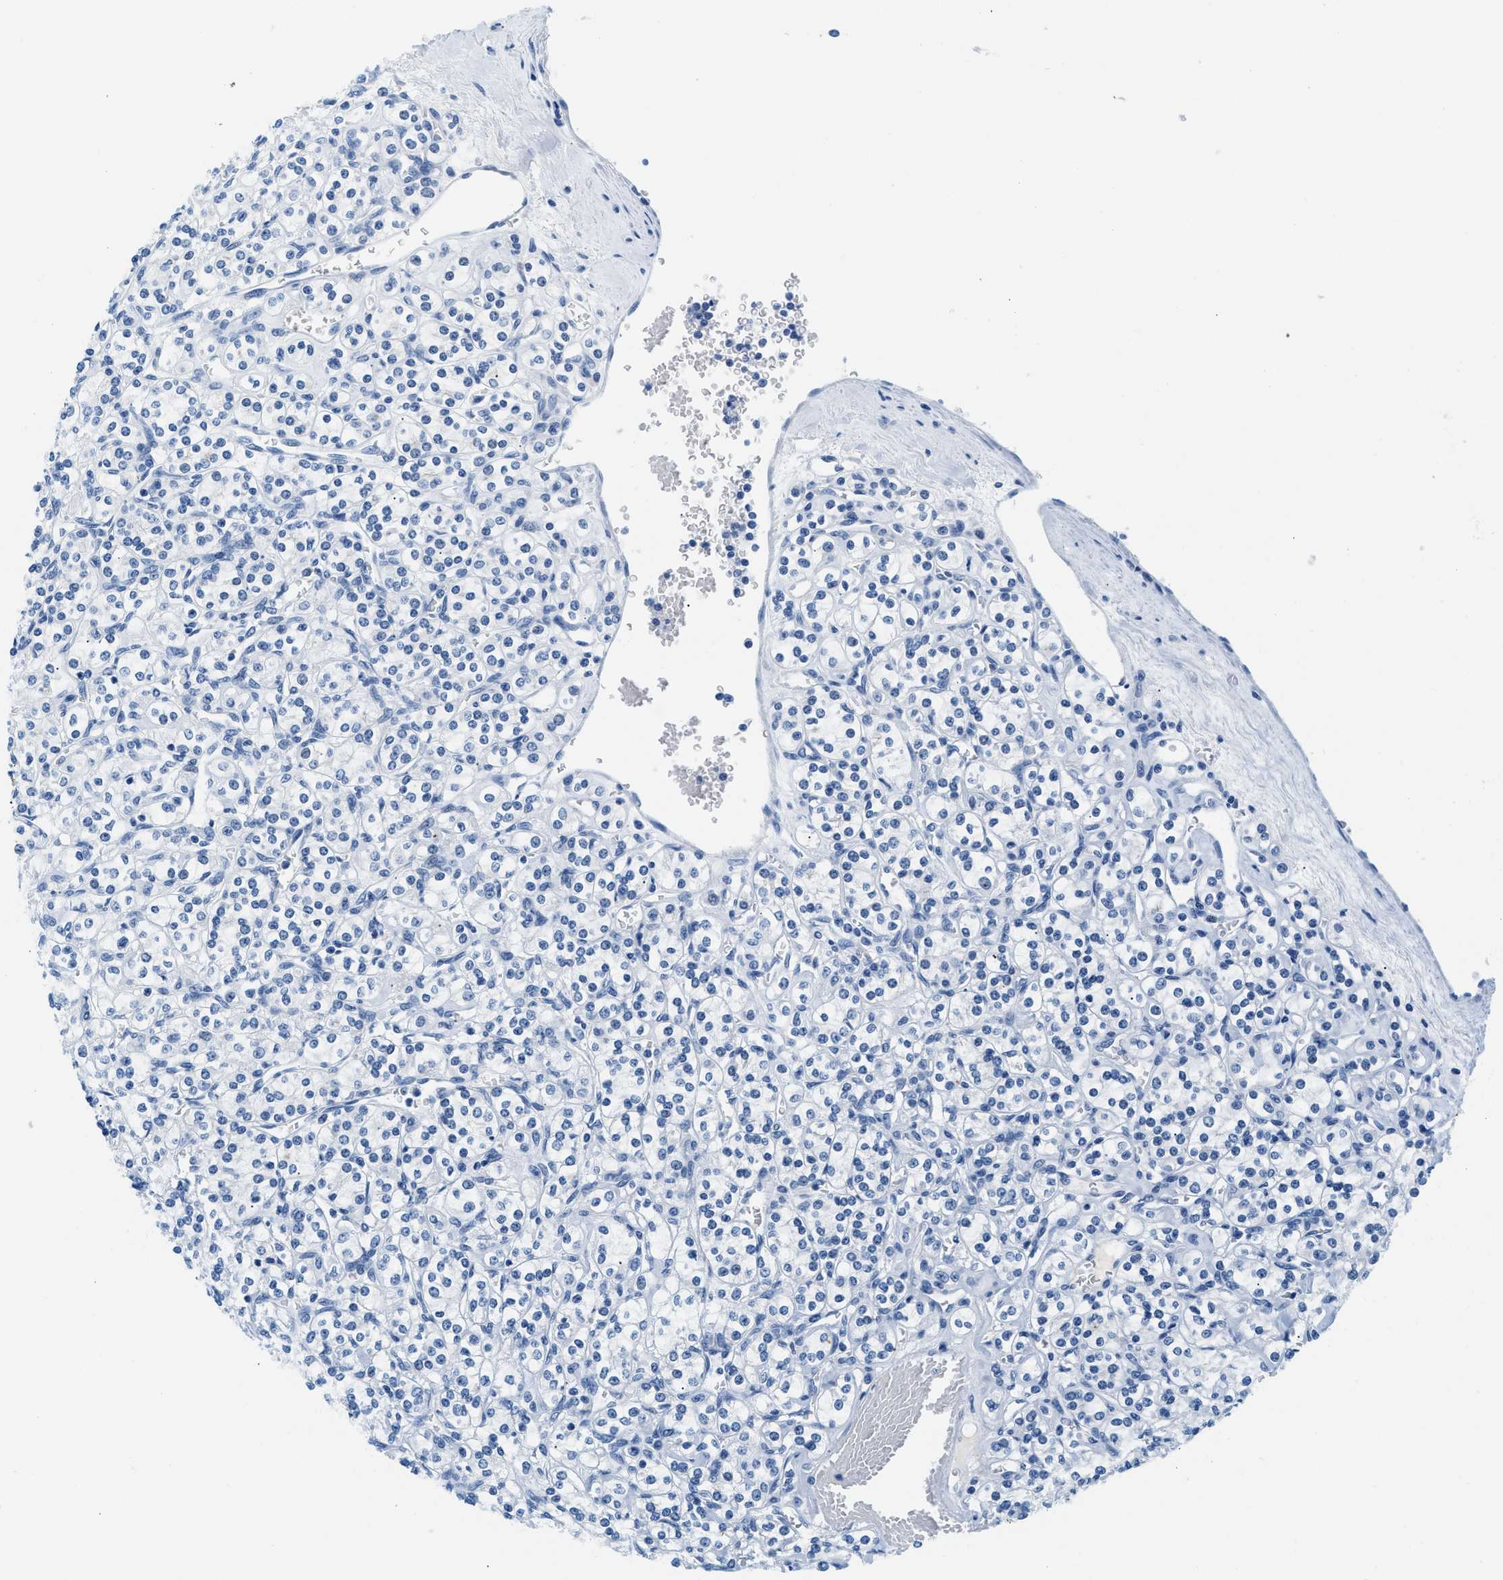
{"staining": {"intensity": "negative", "quantity": "none", "location": "none"}, "tissue": "renal cancer", "cell_type": "Tumor cells", "image_type": "cancer", "snomed": [{"axis": "morphology", "description": "Adenocarcinoma, NOS"}, {"axis": "topography", "description": "Kidney"}], "caption": "IHC histopathology image of adenocarcinoma (renal) stained for a protein (brown), which displays no staining in tumor cells.", "gene": "STXBP2", "patient": {"sex": "male", "age": 77}}